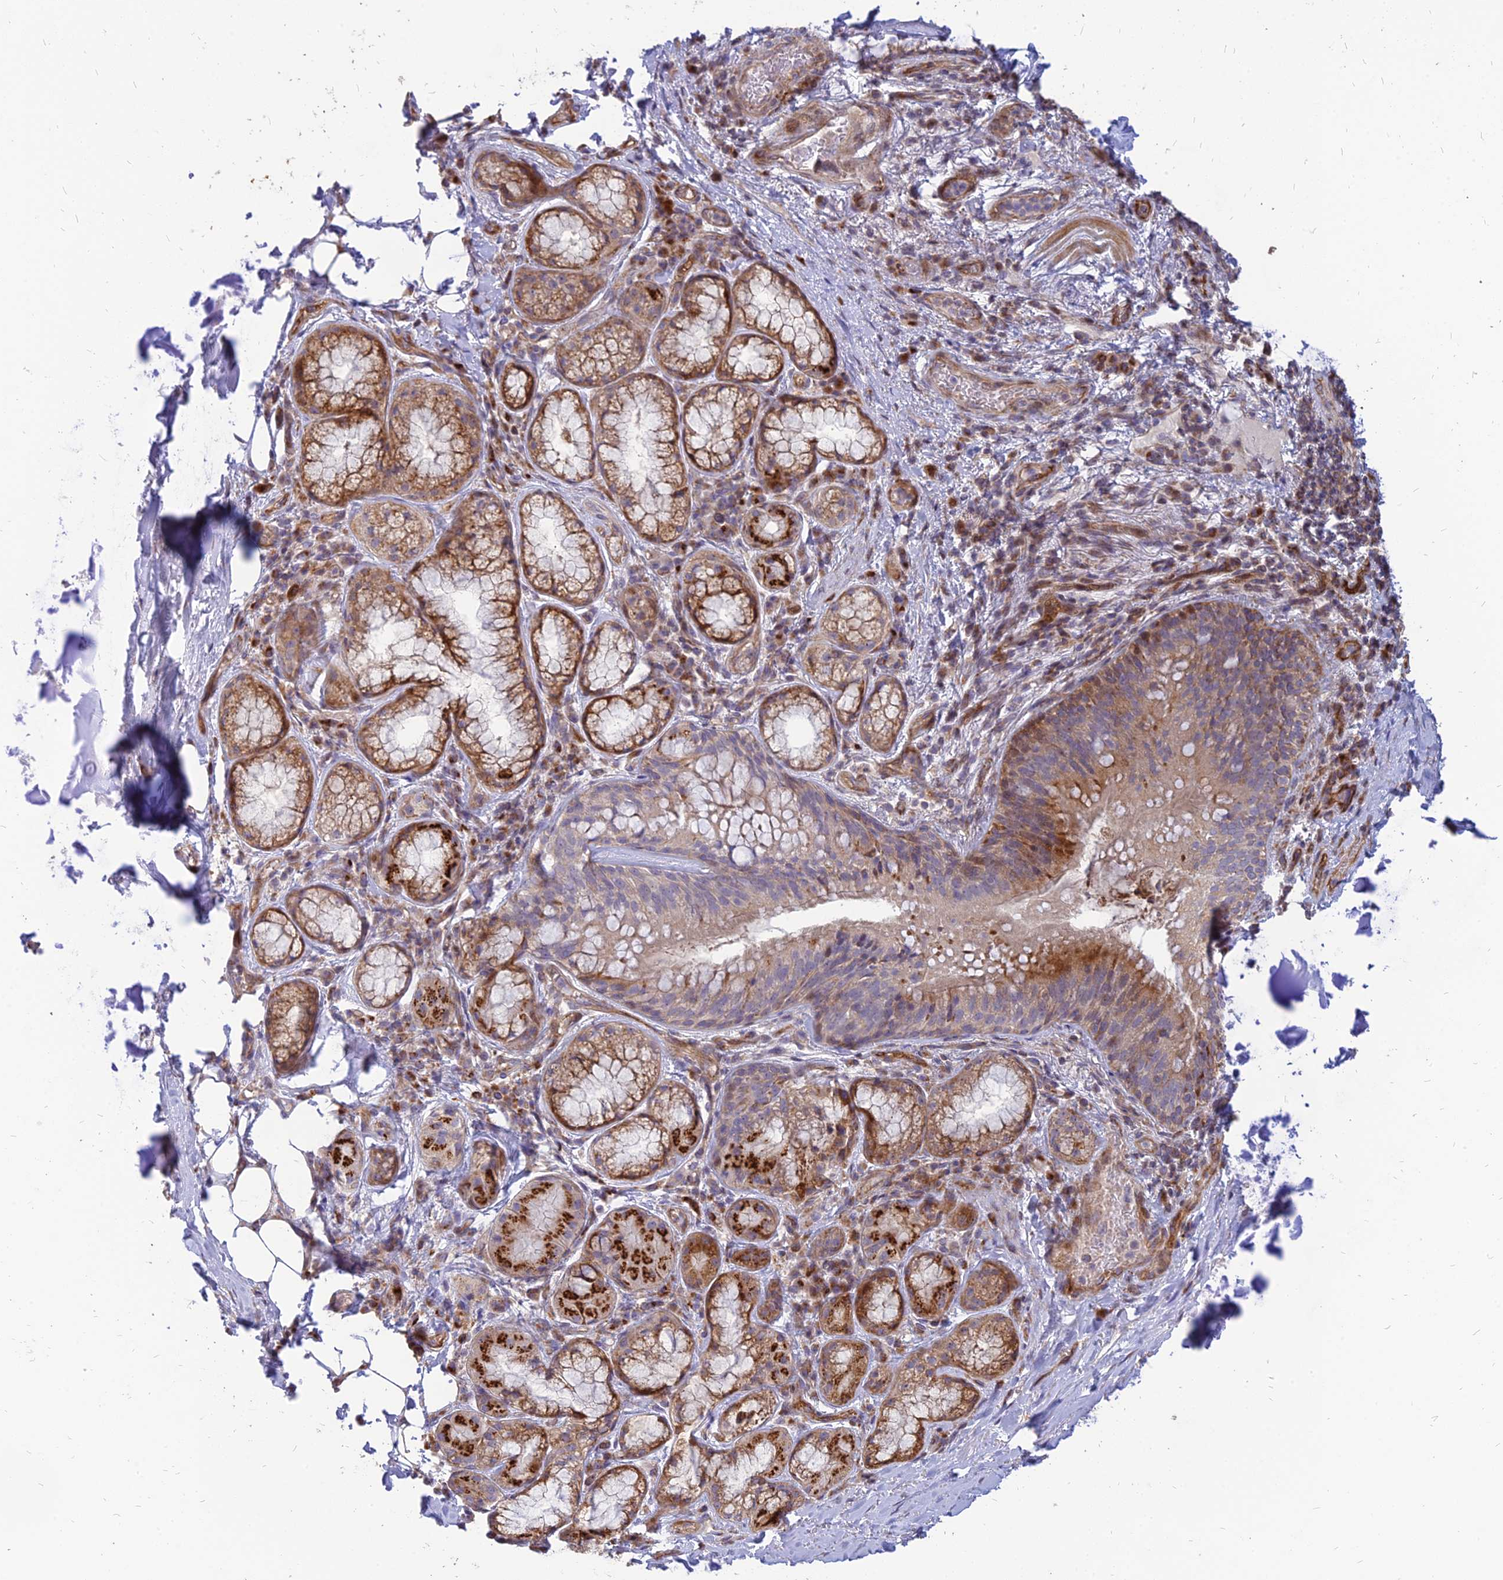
{"staining": {"intensity": "negative", "quantity": "none", "location": "none"}, "tissue": "adipose tissue", "cell_type": "Adipocytes", "image_type": "normal", "snomed": [{"axis": "morphology", "description": "Normal tissue, NOS"}, {"axis": "topography", "description": "Lymph node"}, {"axis": "topography", "description": "Cartilage tissue"}, {"axis": "topography", "description": "Bronchus"}], "caption": "High power microscopy image of an immunohistochemistry (IHC) histopathology image of normal adipose tissue, revealing no significant expression in adipocytes.", "gene": "ST3GAL6", "patient": {"sex": "male", "age": 63}}